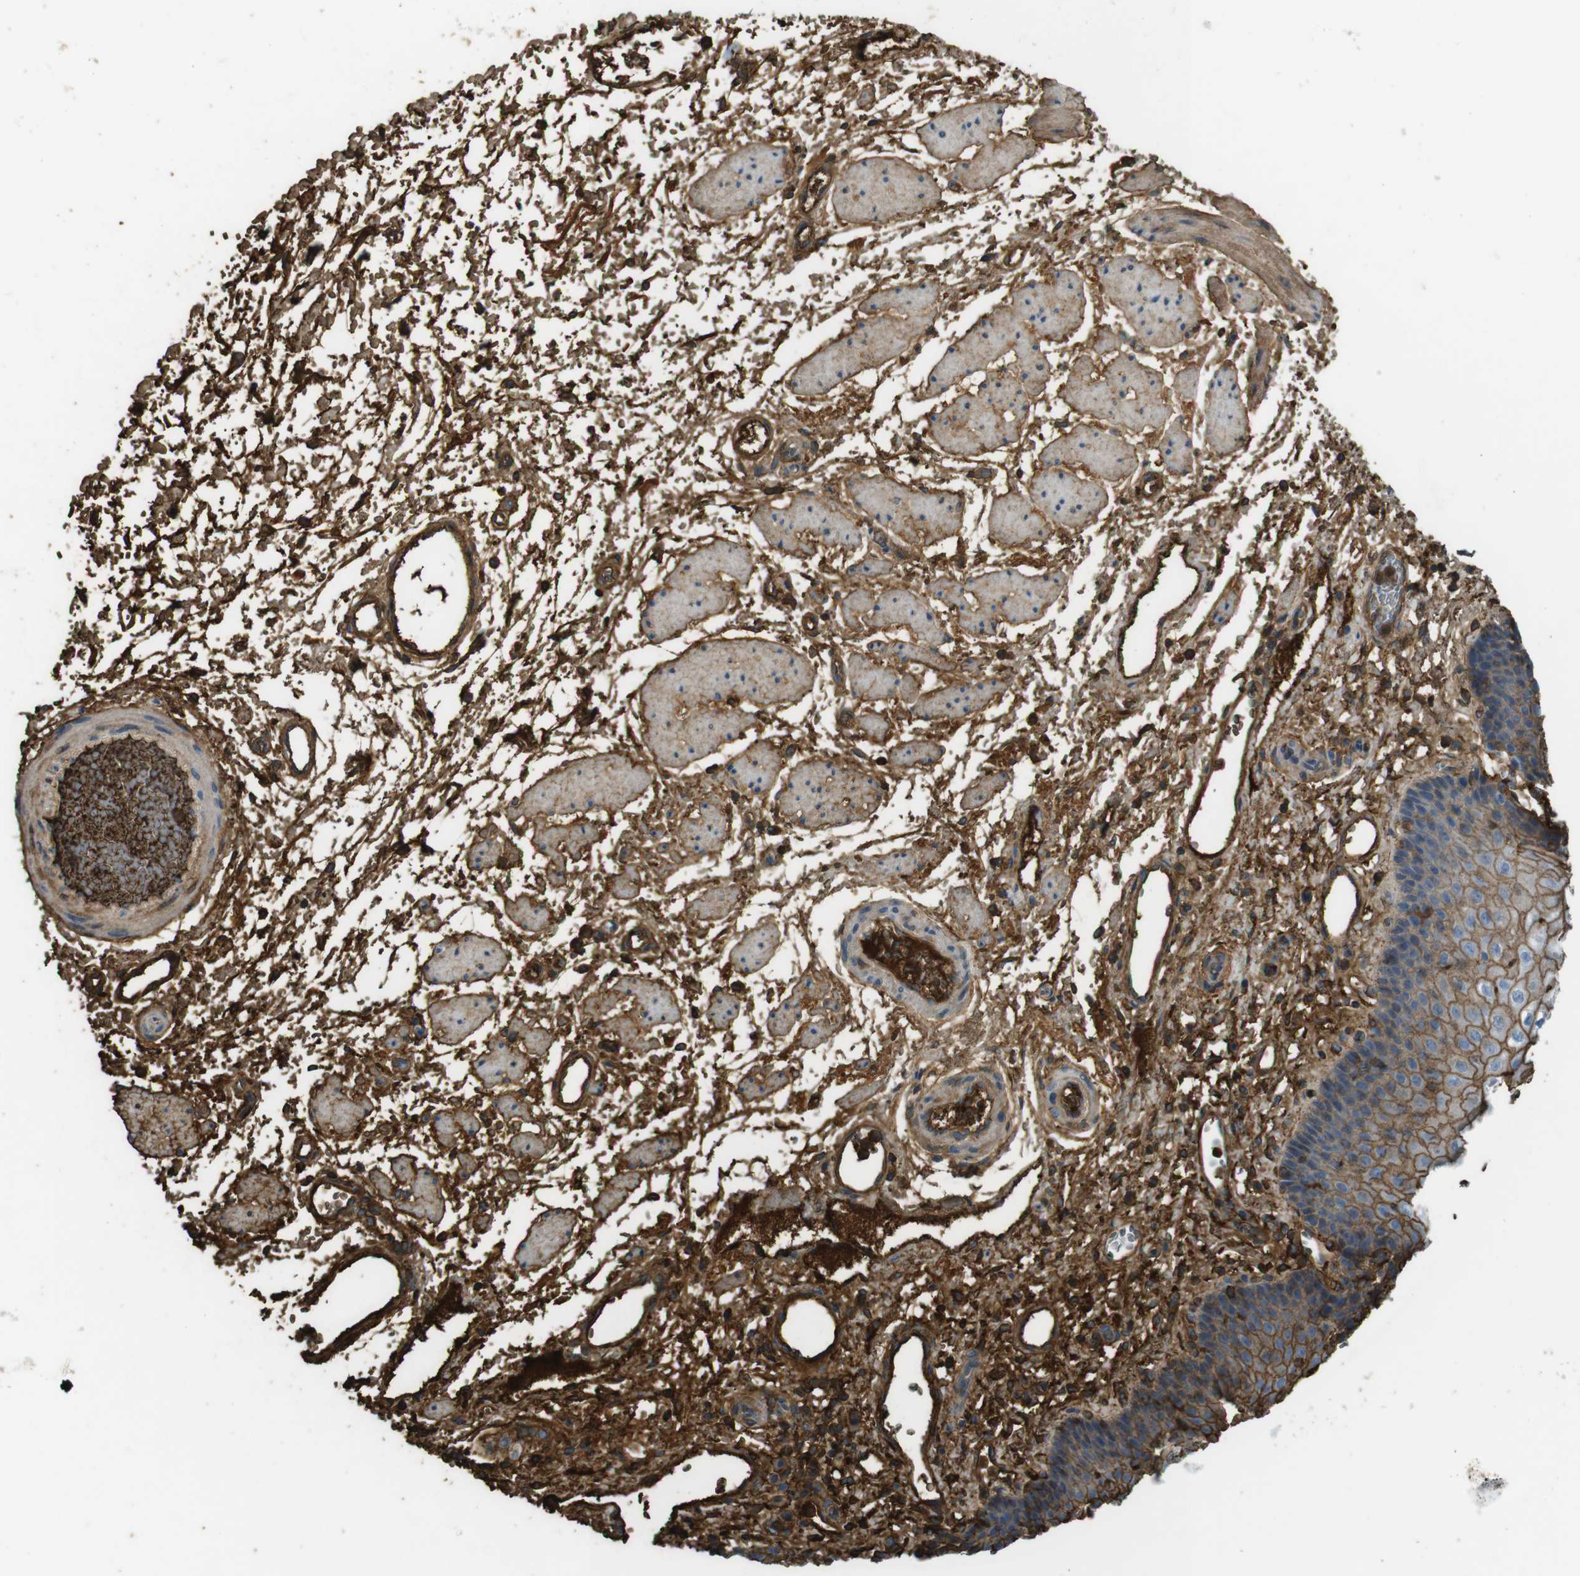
{"staining": {"intensity": "moderate", "quantity": "25%-75%", "location": "cytoplasmic/membranous"}, "tissue": "esophagus", "cell_type": "Squamous epithelial cells", "image_type": "normal", "snomed": [{"axis": "morphology", "description": "Normal tissue, NOS"}, {"axis": "topography", "description": "Esophagus"}], "caption": "Immunohistochemical staining of benign human esophagus exhibits medium levels of moderate cytoplasmic/membranous expression in approximately 25%-75% of squamous epithelial cells. (DAB IHC, brown staining for protein, blue staining for nuclei).", "gene": "LTBP4", "patient": {"sex": "male", "age": 54}}